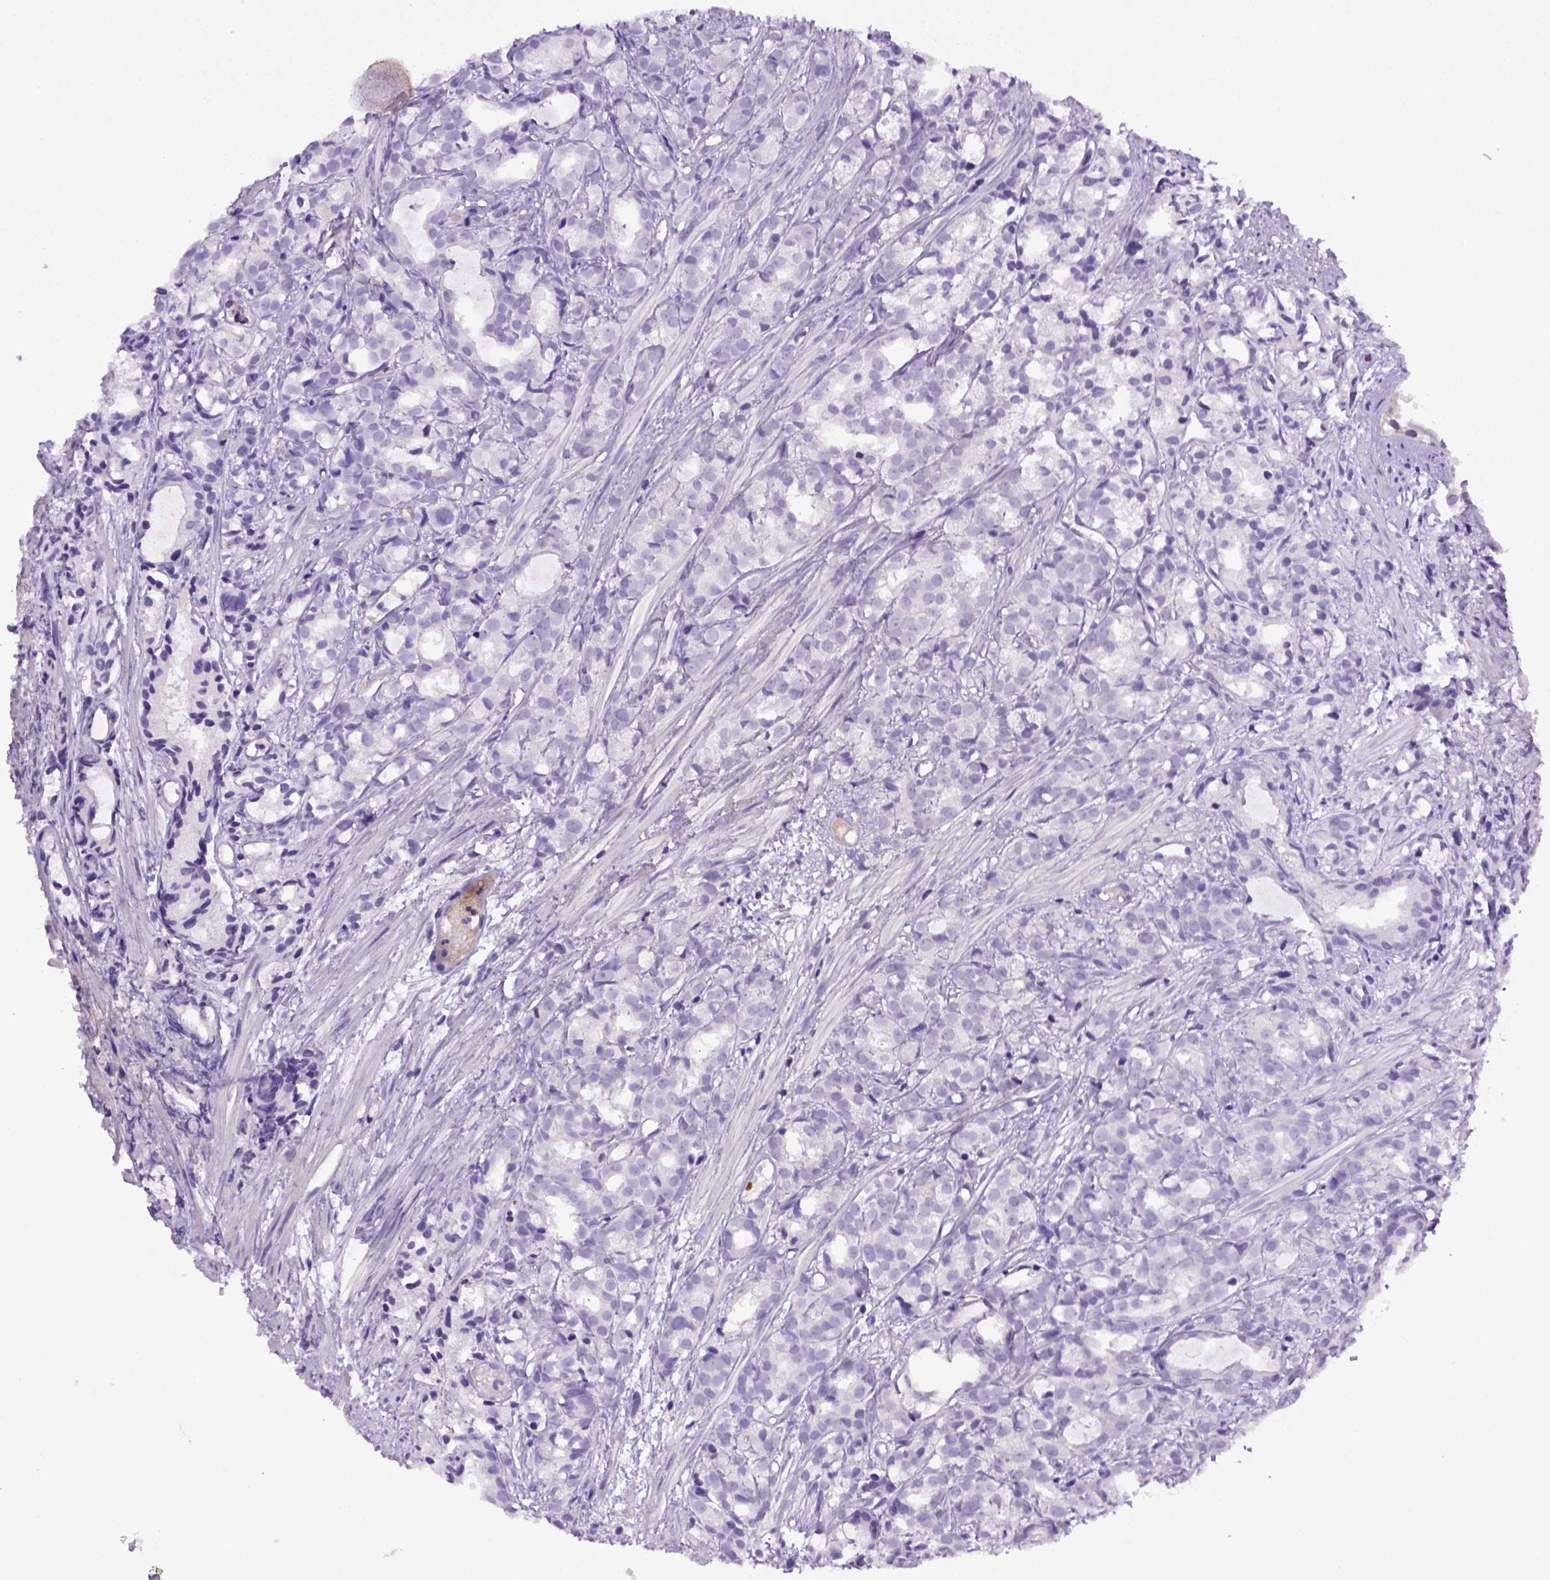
{"staining": {"intensity": "negative", "quantity": "none", "location": "none"}, "tissue": "prostate cancer", "cell_type": "Tumor cells", "image_type": "cancer", "snomed": [{"axis": "morphology", "description": "Adenocarcinoma, High grade"}, {"axis": "topography", "description": "Prostate"}], "caption": "Tumor cells are negative for protein expression in human high-grade adenocarcinoma (prostate). (Stains: DAB (3,3'-diaminobenzidine) immunohistochemistry with hematoxylin counter stain, Microscopy: brightfield microscopy at high magnification).", "gene": "ITIH4", "patient": {"sex": "male", "age": 79}}